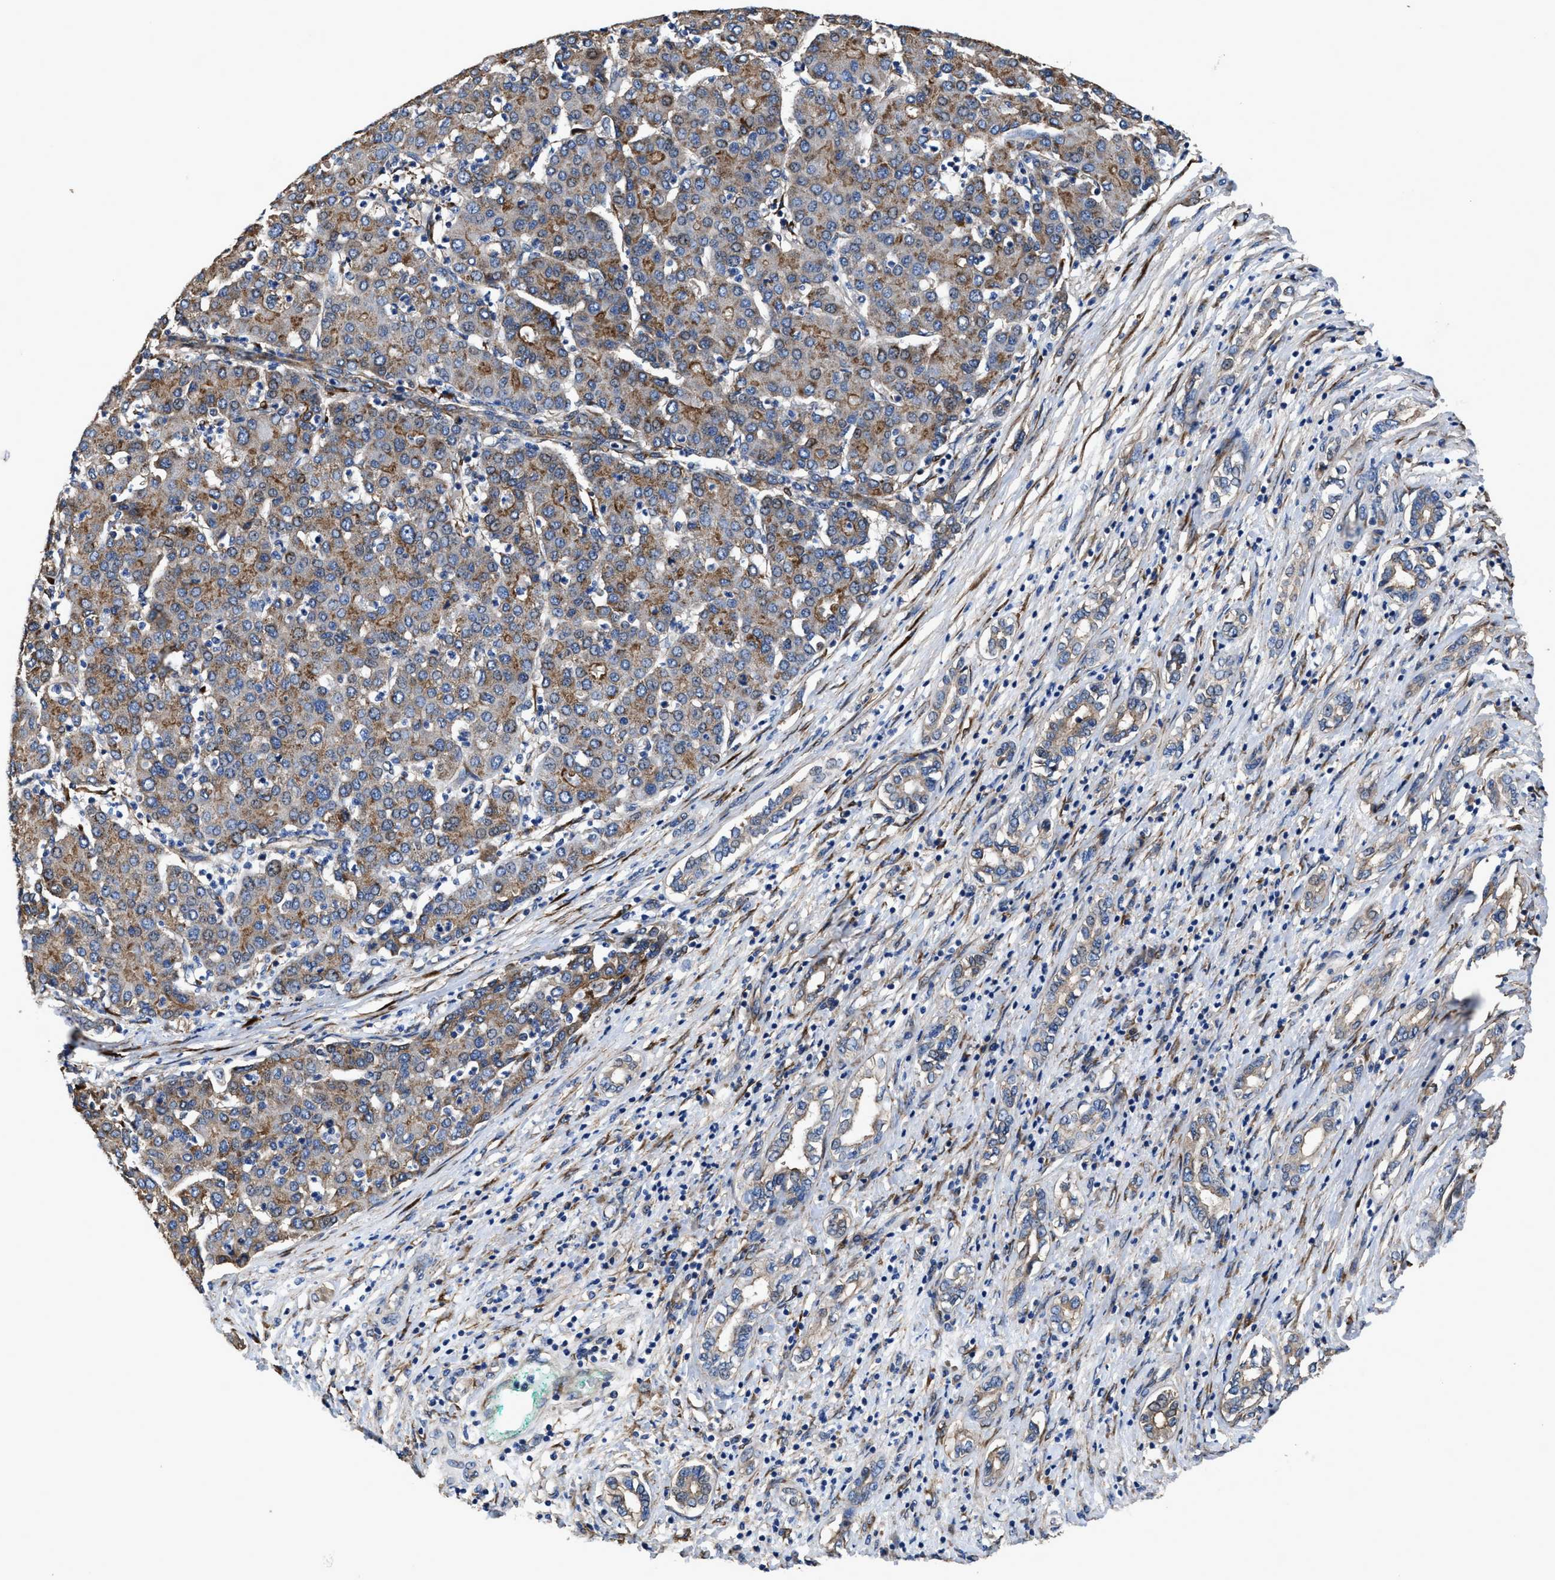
{"staining": {"intensity": "moderate", "quantity": ">75%", "location": "cytoplasmic/membranous"}, "tissue": "liver cancer", "cell_type": "Tumor cells", "image_type": "cancer", "snomed": [{"axis": "morphology", "description": "Carcinoma, Hepatocellular, NOS"}, {"axis": "topography", "description": "Liver"}], "caption": "Moderate cytoplasmic/membranous protein positivity is seen in about >75% of tumor cells in liver cancer.", "gene": "IDNK", "patient": {"sex": "male", "age": 65}}